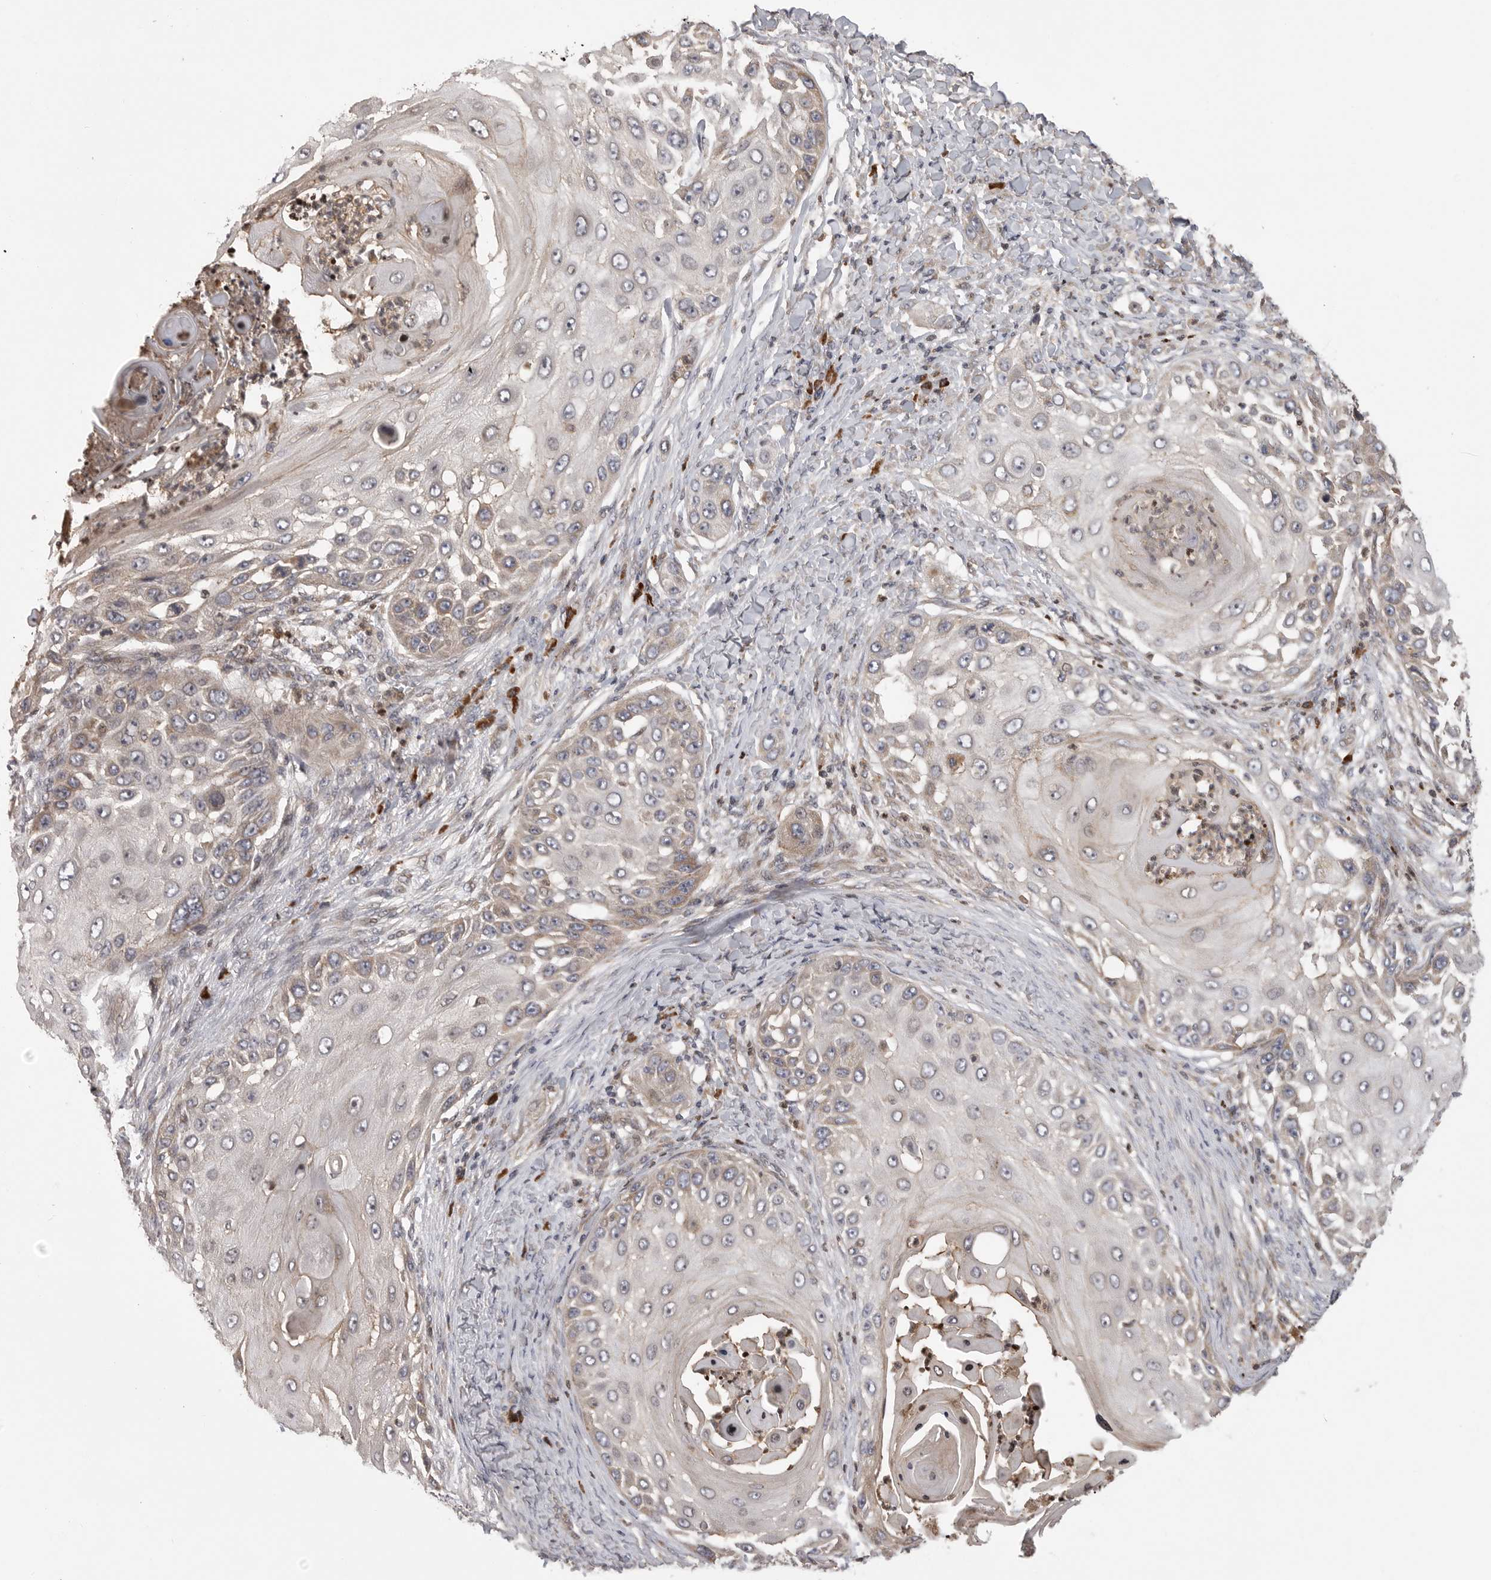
{"staining": {"intensity": "negative", "quantity": "none", "location": "none"}, "tissue": "skin cancer", "cell_type": "Tumor cells", "image_type": "cancer", "snomed": [{"axis": "morphology", "description": "Squamous cell carcinoma, NOS"}, {"axis": "topography", "description": "Skin"}], "caption": "Micrograph shows no protein positivity in tumor cells of skin cancer (squamous cell carcinoma) tissue.", "gene": "OXR1", "patient": {"sex": "female", "age": 44}}